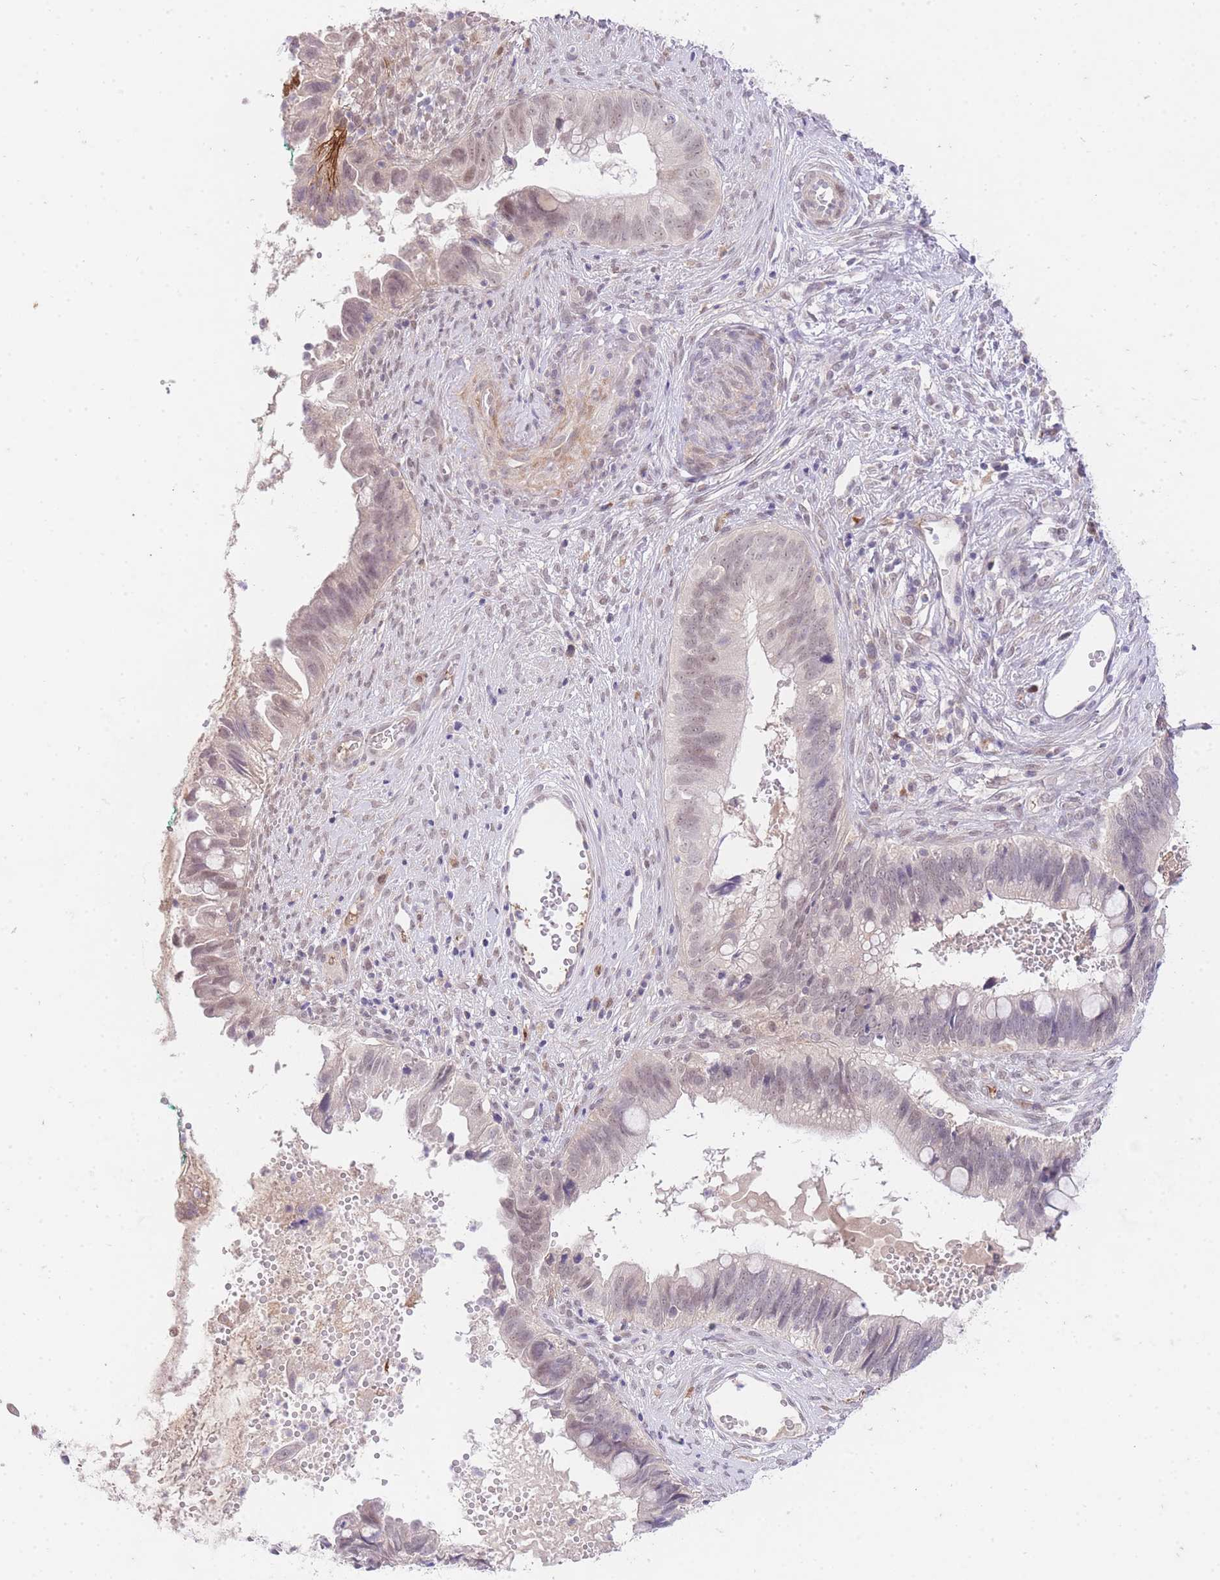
{"staining": {"intensity": "weak", "quantity": "25%-75%", "location": "nuclear"}, "tissue": "cervical cancer", "cell_type": "Tumor cells", "image_type": "cancer", "snomed": [{"axis": "morphology", "description": "Adenocarcinoma, NOS"}, {"axis": "topography", "description": "Cervix"}], "caption": "Adenocarcinoma (cervical) stained with DAB IHC displays low levels of weak nuclear positivity in about 25%-75% of tumor cells. (DAB (3,3'-diaminobenzidine) IHC, brown staining for protein, blue staining for nuclei).", "gene": "SLC25A33", "patient": {"sex": "female", "age": 42}}